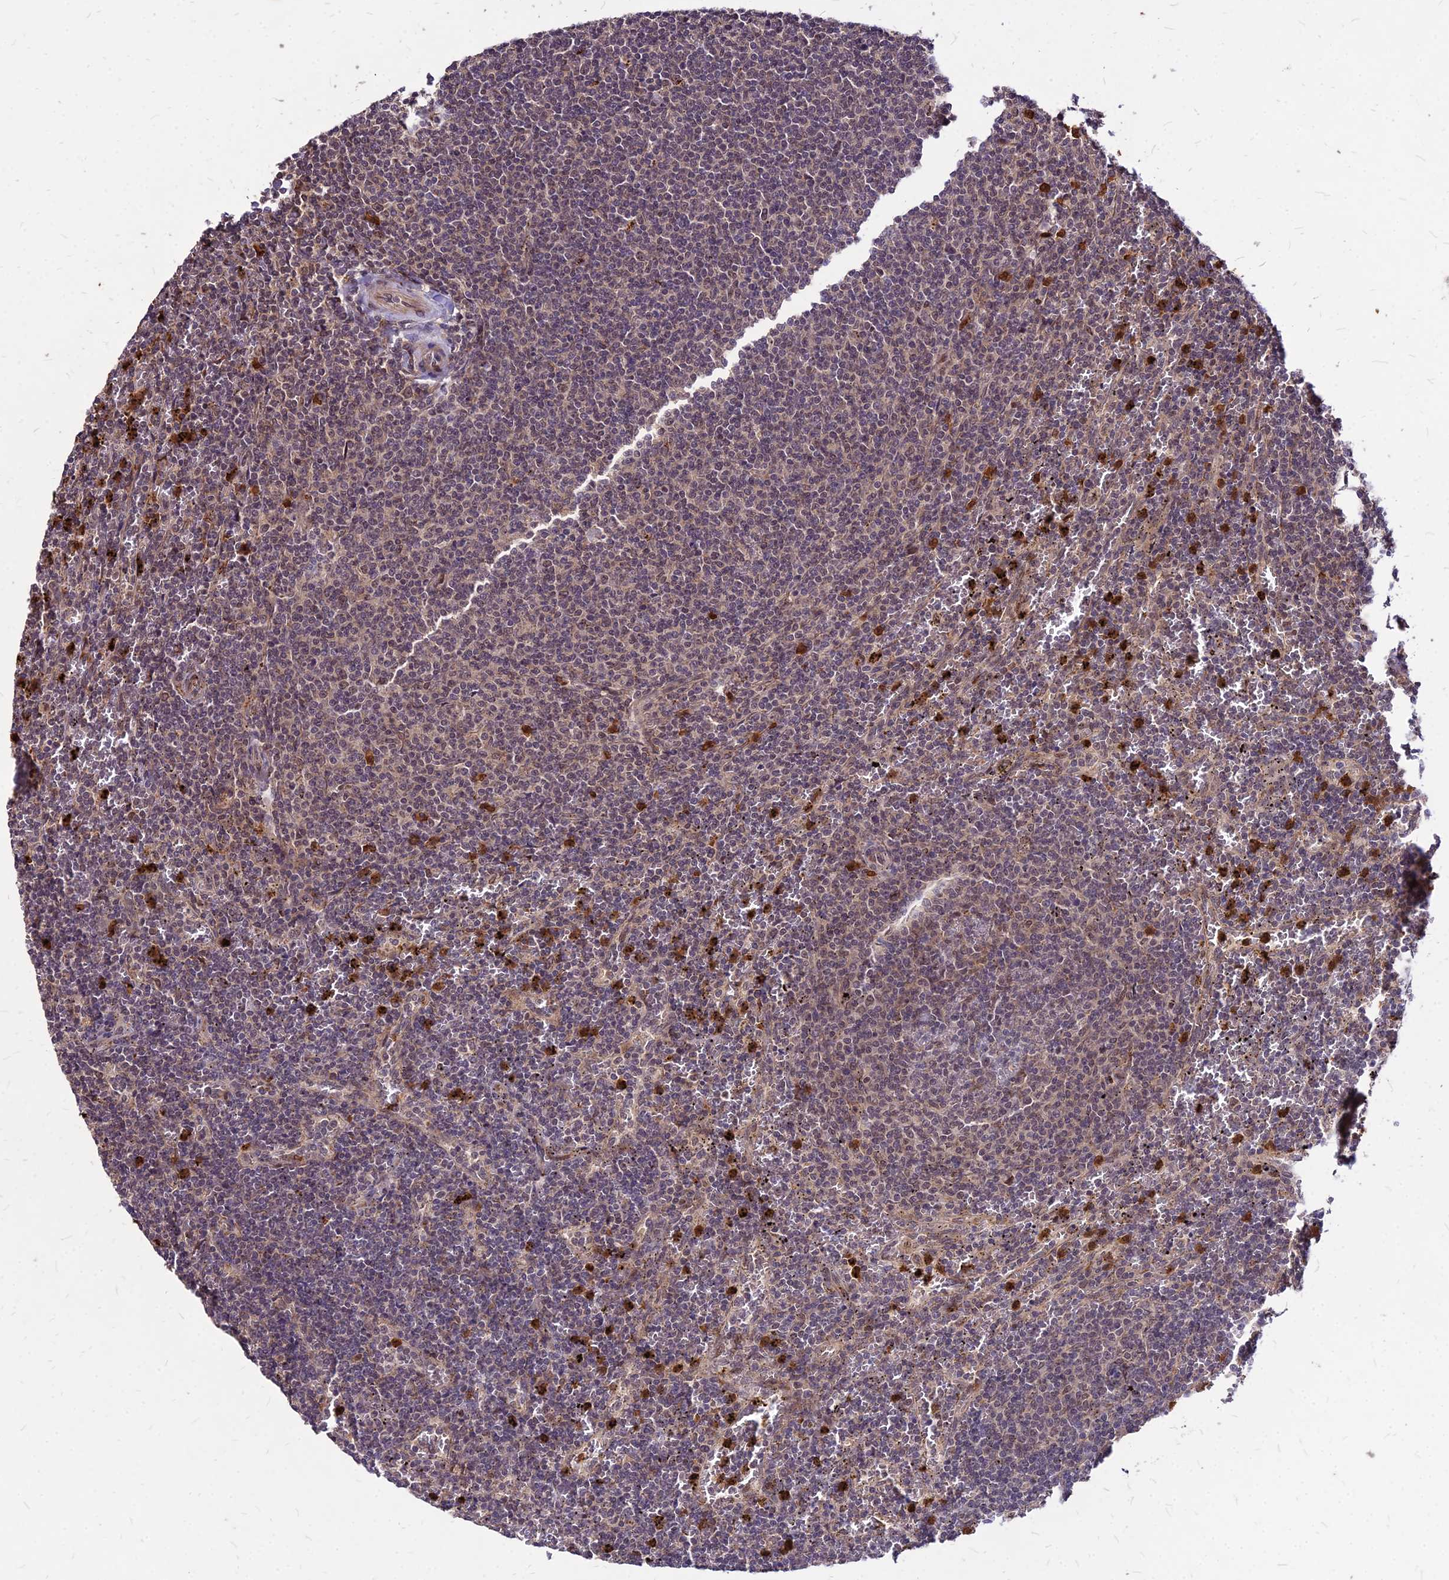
{"staining": {"intensity": "weak", "quantity": "25%-75%", "location": "nuclear"}, "tissue": "lymphoma", "cell_type": "Tumor cells", "image_type": "cancer", "snomed": [{"axis": "morphology", "description": "Malignant lymphoma, non-Hodgkin's type, Low grade"}, {"axis": "topography", "description": "Spleen"}], "caption": "Lymphoma stained for a protein shows weak nuclear positivity in tumor cells.", "gene": "APBA3", "patient": {"sex": "female", "age": 50}}